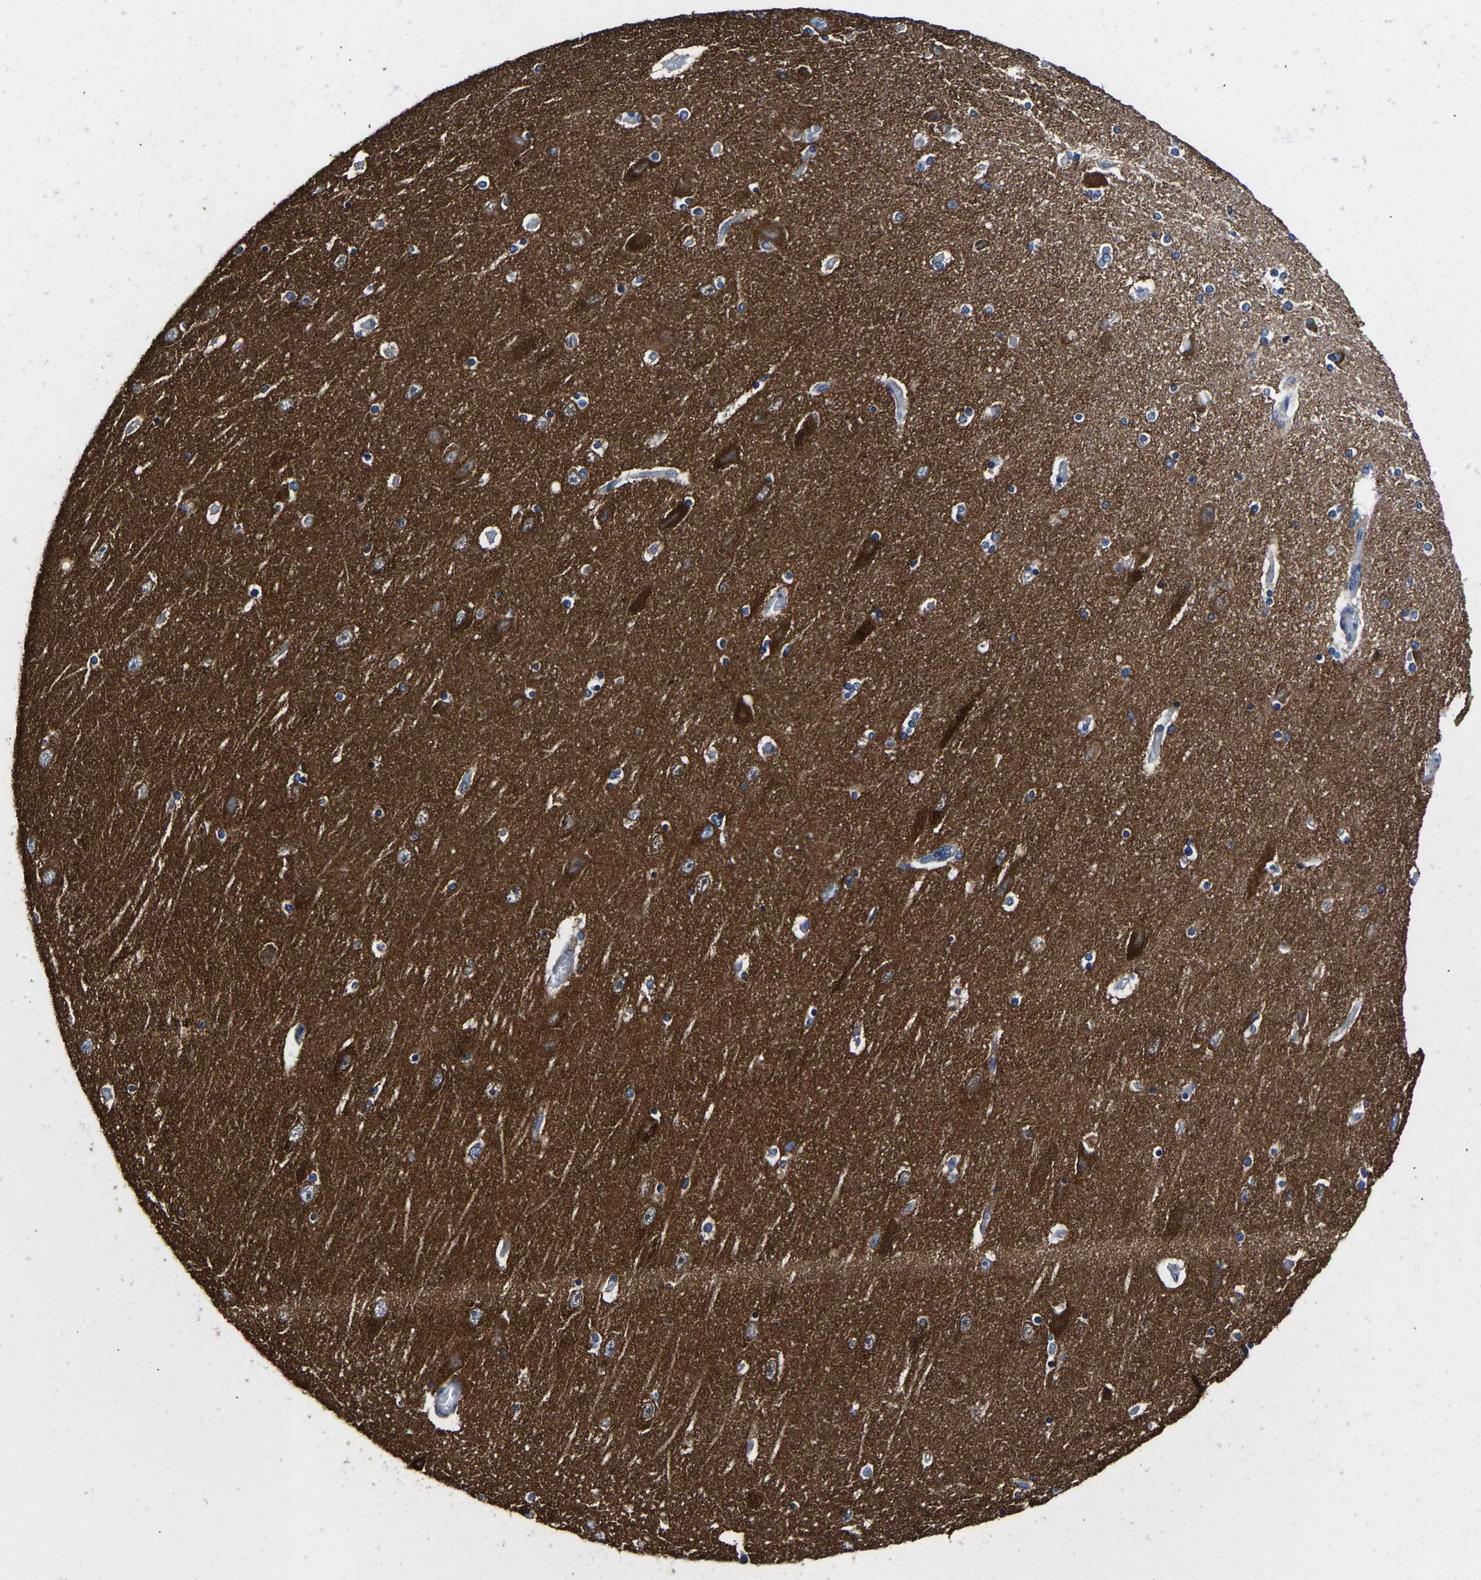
{"staining": {"intensity": "moderate", "quantity": "<25%", "location": "cytoplasmic/membranous"}, "tissue": "hippocampus", "cell_type": "Glial cells", "image_type": "normal", "snomed": [{"axis": "morphology", "description": "Normal tissue, NOS"}, {"axis": "topography", "description": "Hippocampus"}], "caption": "Immunohistochemistry staining of unremarkable hippocampus, which demonstrates low levels of moderate cytoplasmic/membranous positivity in about <25% of glial cells indicating moderate cytoplasmic/membranous protein positivity. The staining was performed using DAB (3,3'-diaminobenzidine) (brown) for protein detection and nuclei were counterstained in hematoxylin (blue).", "gene": "ATP6V1E1", "patient": {"sex": "female", "age": 54}}